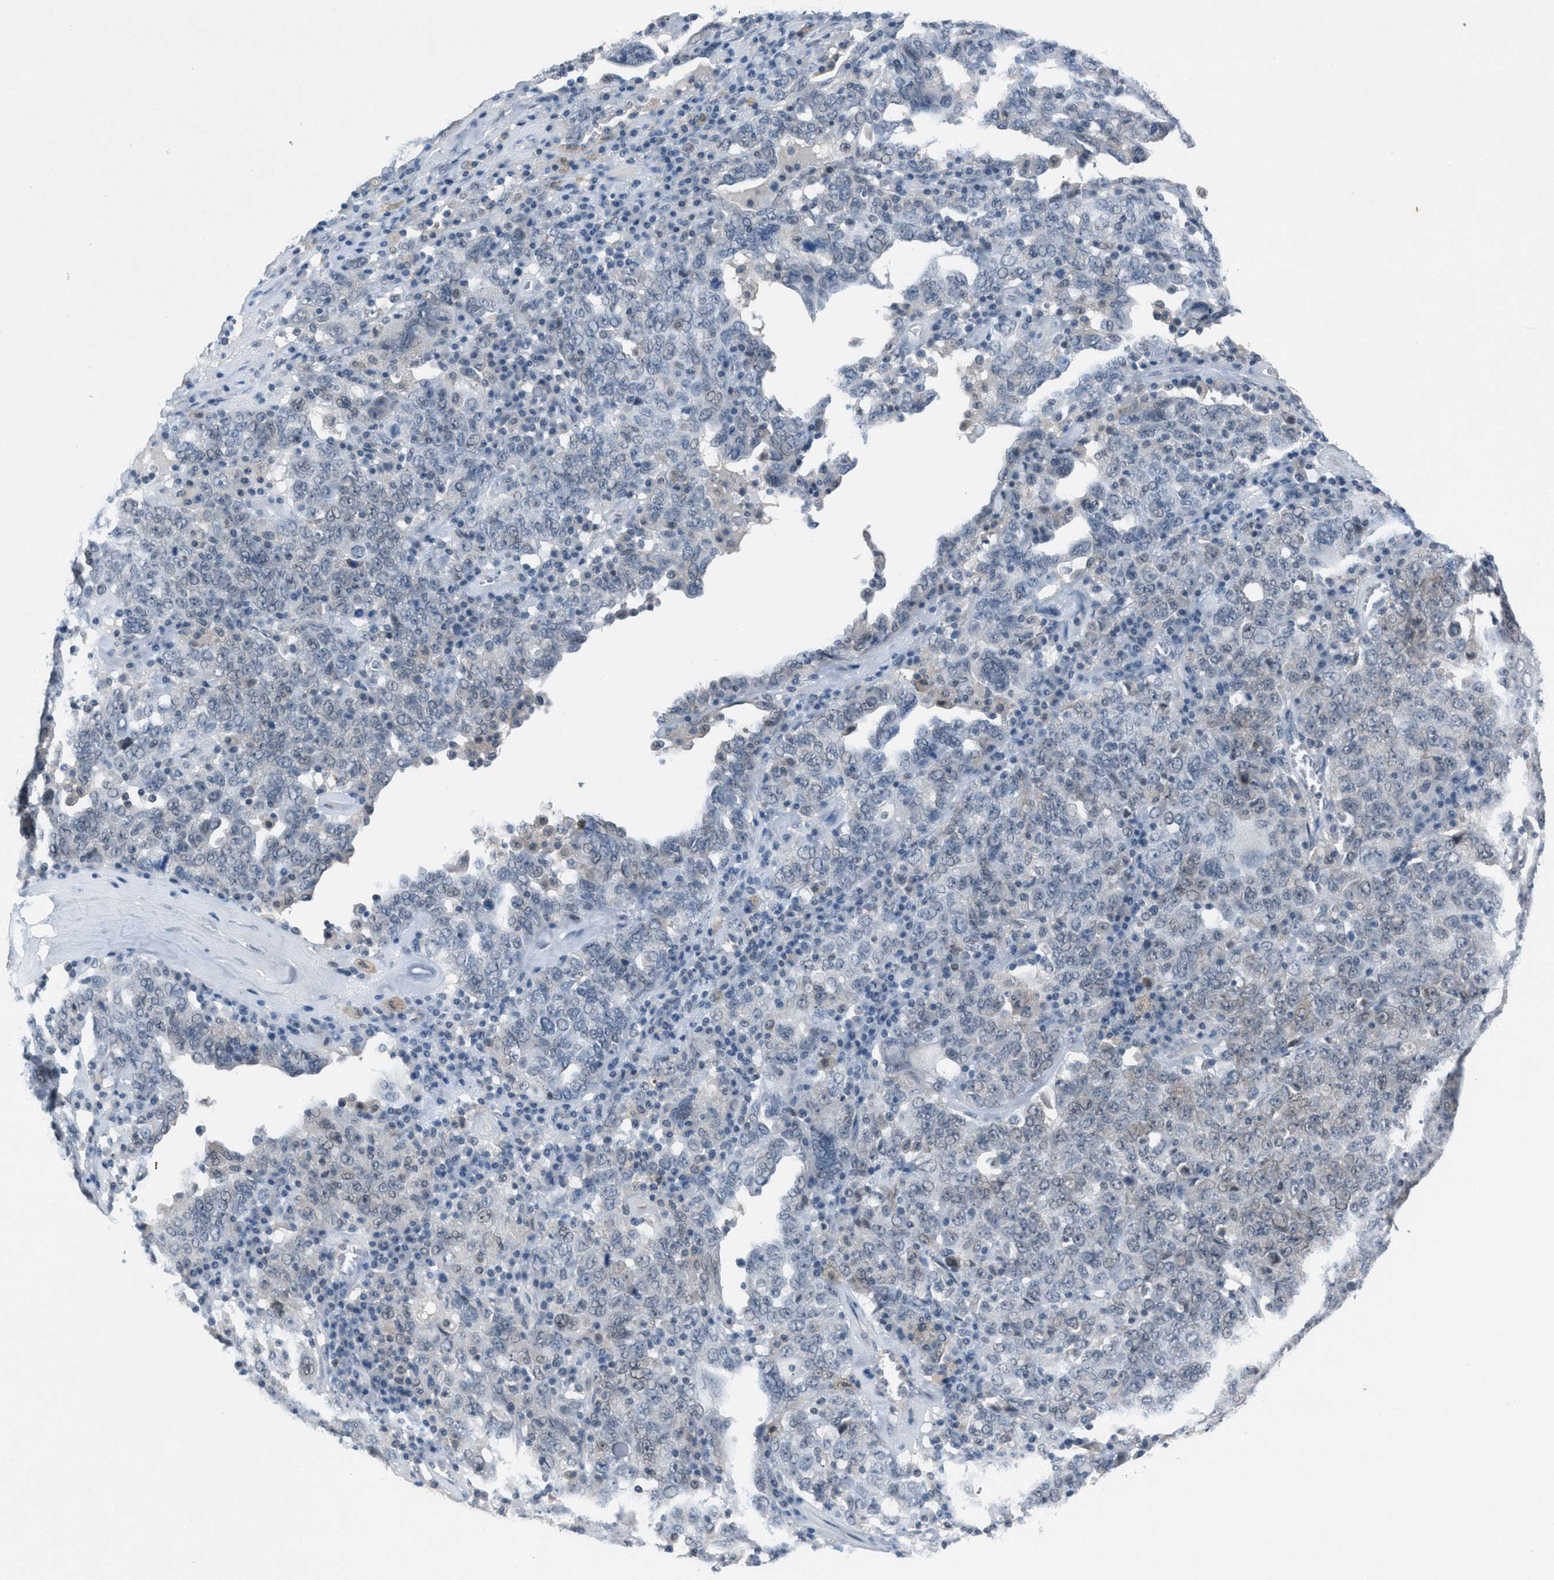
{"staining": {"intensity": "negative", "quantity": "none", "location": "none"}, "tissue": "ovarian cancer", "cell_type": "Tumor cells", "image_type": "cancer", "snomed": [{"axis": "morphology", "description": "Carcinoma, endometroid"}, {"axis": "topography", "description": "Ovary"}], "caption": "Endometroid carcinoma (ovarian) was stained to show a protein in brown. There is no significant staining in tumor cells. (DAB immunohistochemistry, high magnification).", "gene": "ANAPC11", "patient": {"sex": "female", "age": 62}}